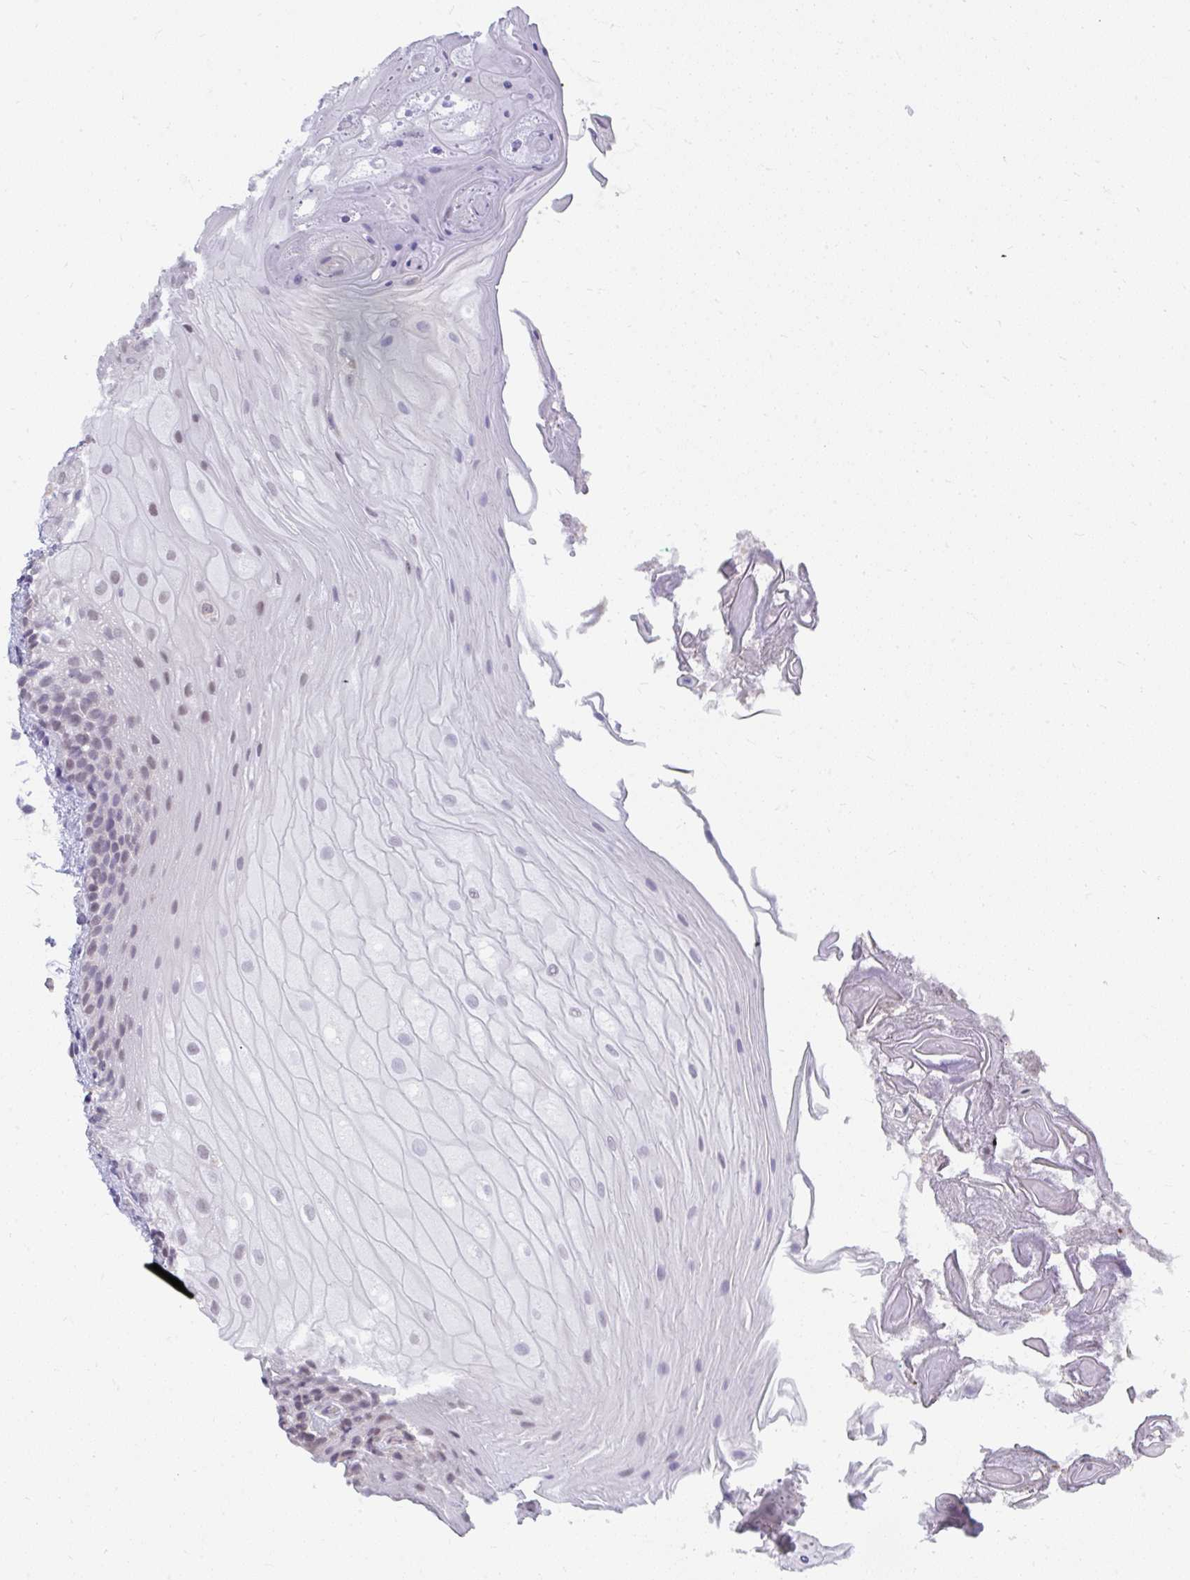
{"staining": {"intensity": "weak", "quantity": "<25%", "location": "cytoplasmic/membranous,nuclear"}, "tissue": "oral mucosa", "cell_type": "Squamous epithelial cells", "image_type": "normal", "snomed": [{"axis": "morphology", "description": "Normal tissue, NOS"}, {"axis": "topography", "description": "Oral tissue"}, {"axis": "topography", "description": "Tounge, NOS"}, {"axis": "topography", "description": "Head-Neck"}], "caption": "High power microscopy image of an IHC image of benign oral mucosa, revealing no significant staining in squamous epithelial cells.", "gene": "NMNAT1", "patient": {"sex": "female", "age": 84}}